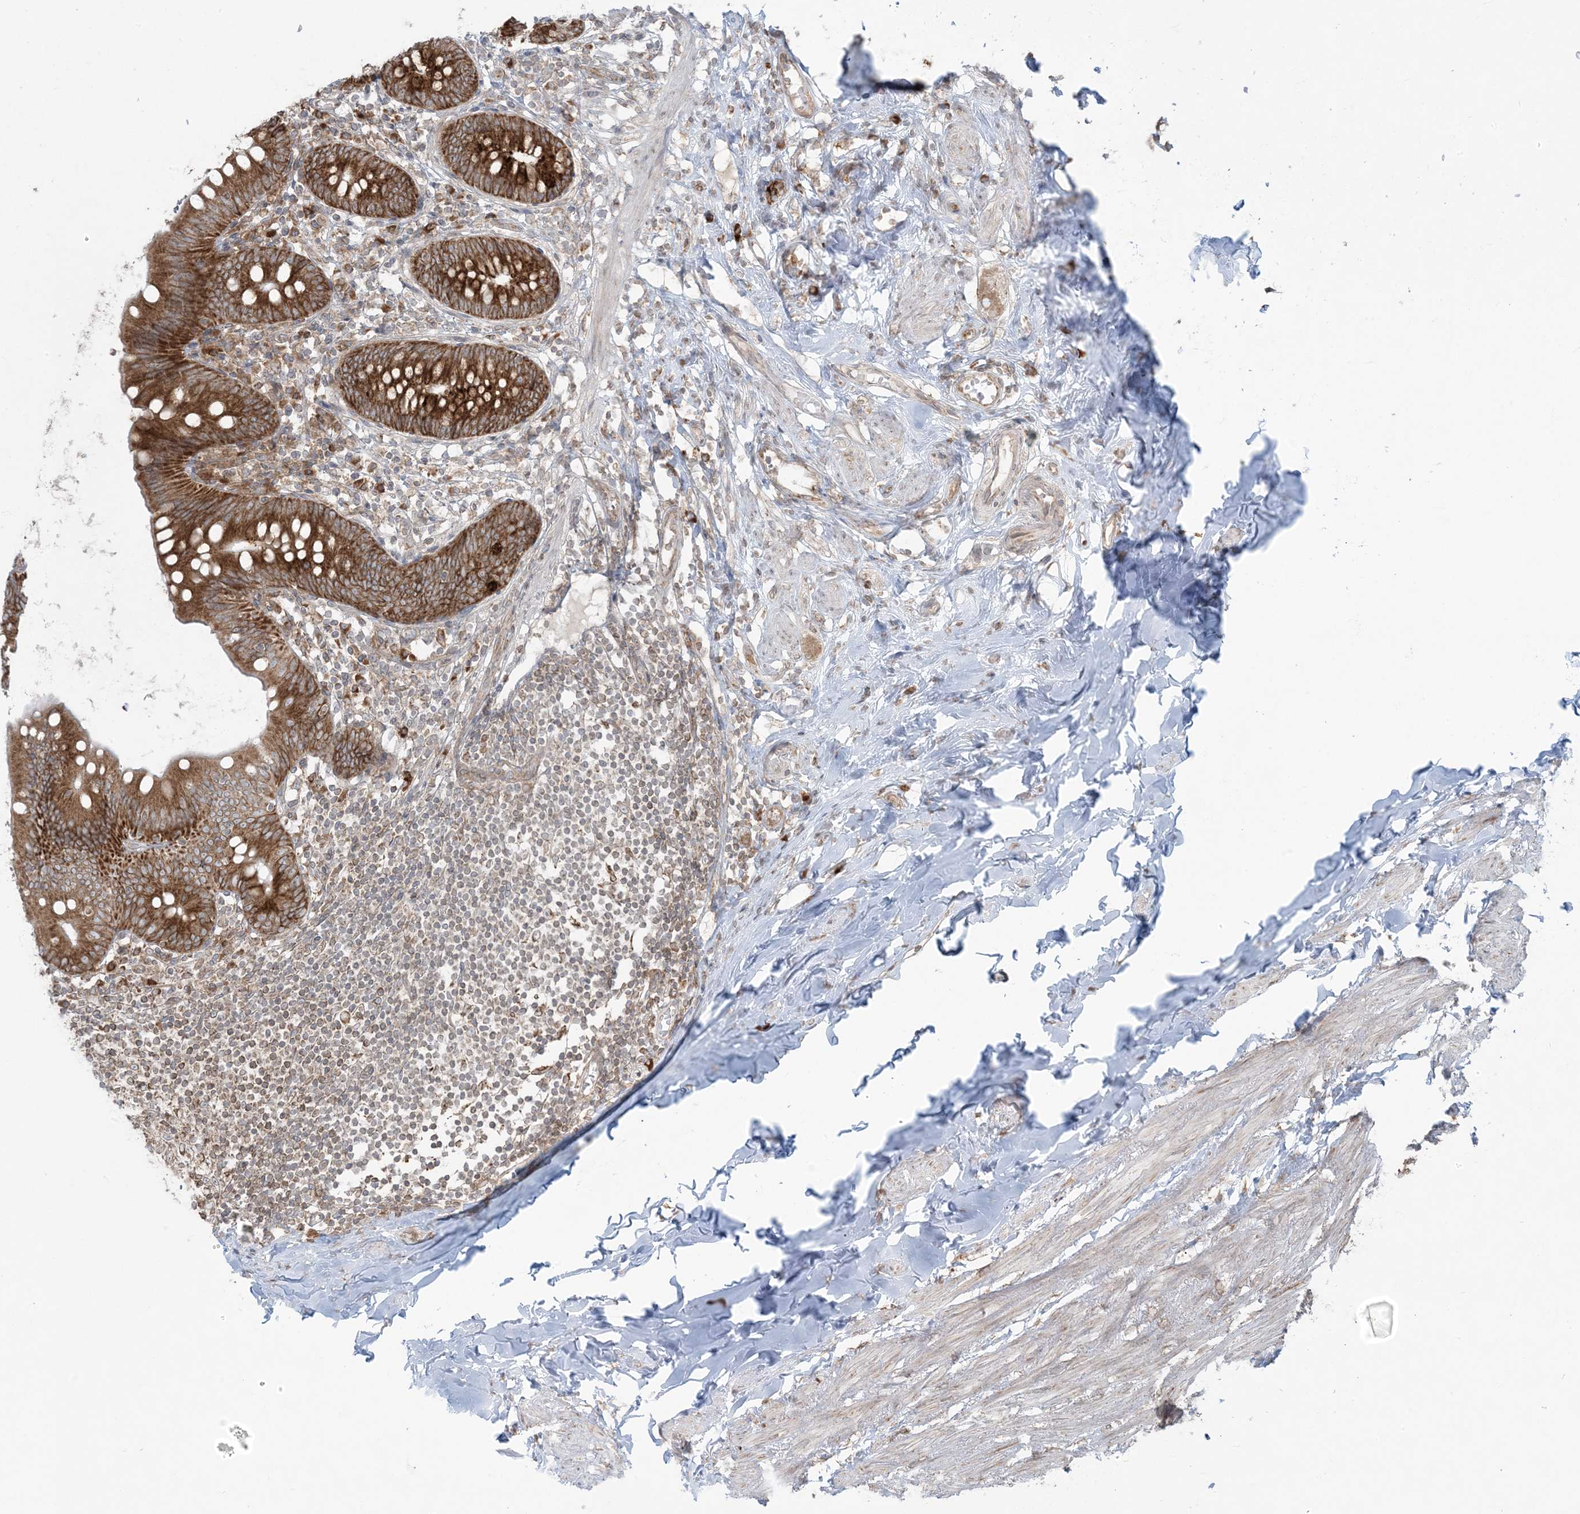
{"staining": {"intensity": "strong", "quantity": ">75%", "location": "cytoplasmic/membranous"}, "tissue": "appendix", "cell_type": "Glandular cells", "image_type": "normal", "snomed": [{"axis": "morphology", "description": "Normal tissue, NOS"}, {"axis": "topography", "description": "Appendix"}], "caption": "Benign appendix shows strong cytoplasmic/membranous expression in about >75% of glandular cells, visualized by immunohistochemistry.", "gene": "UBXN4", "patient": {"sex": "female", "age": 62}}